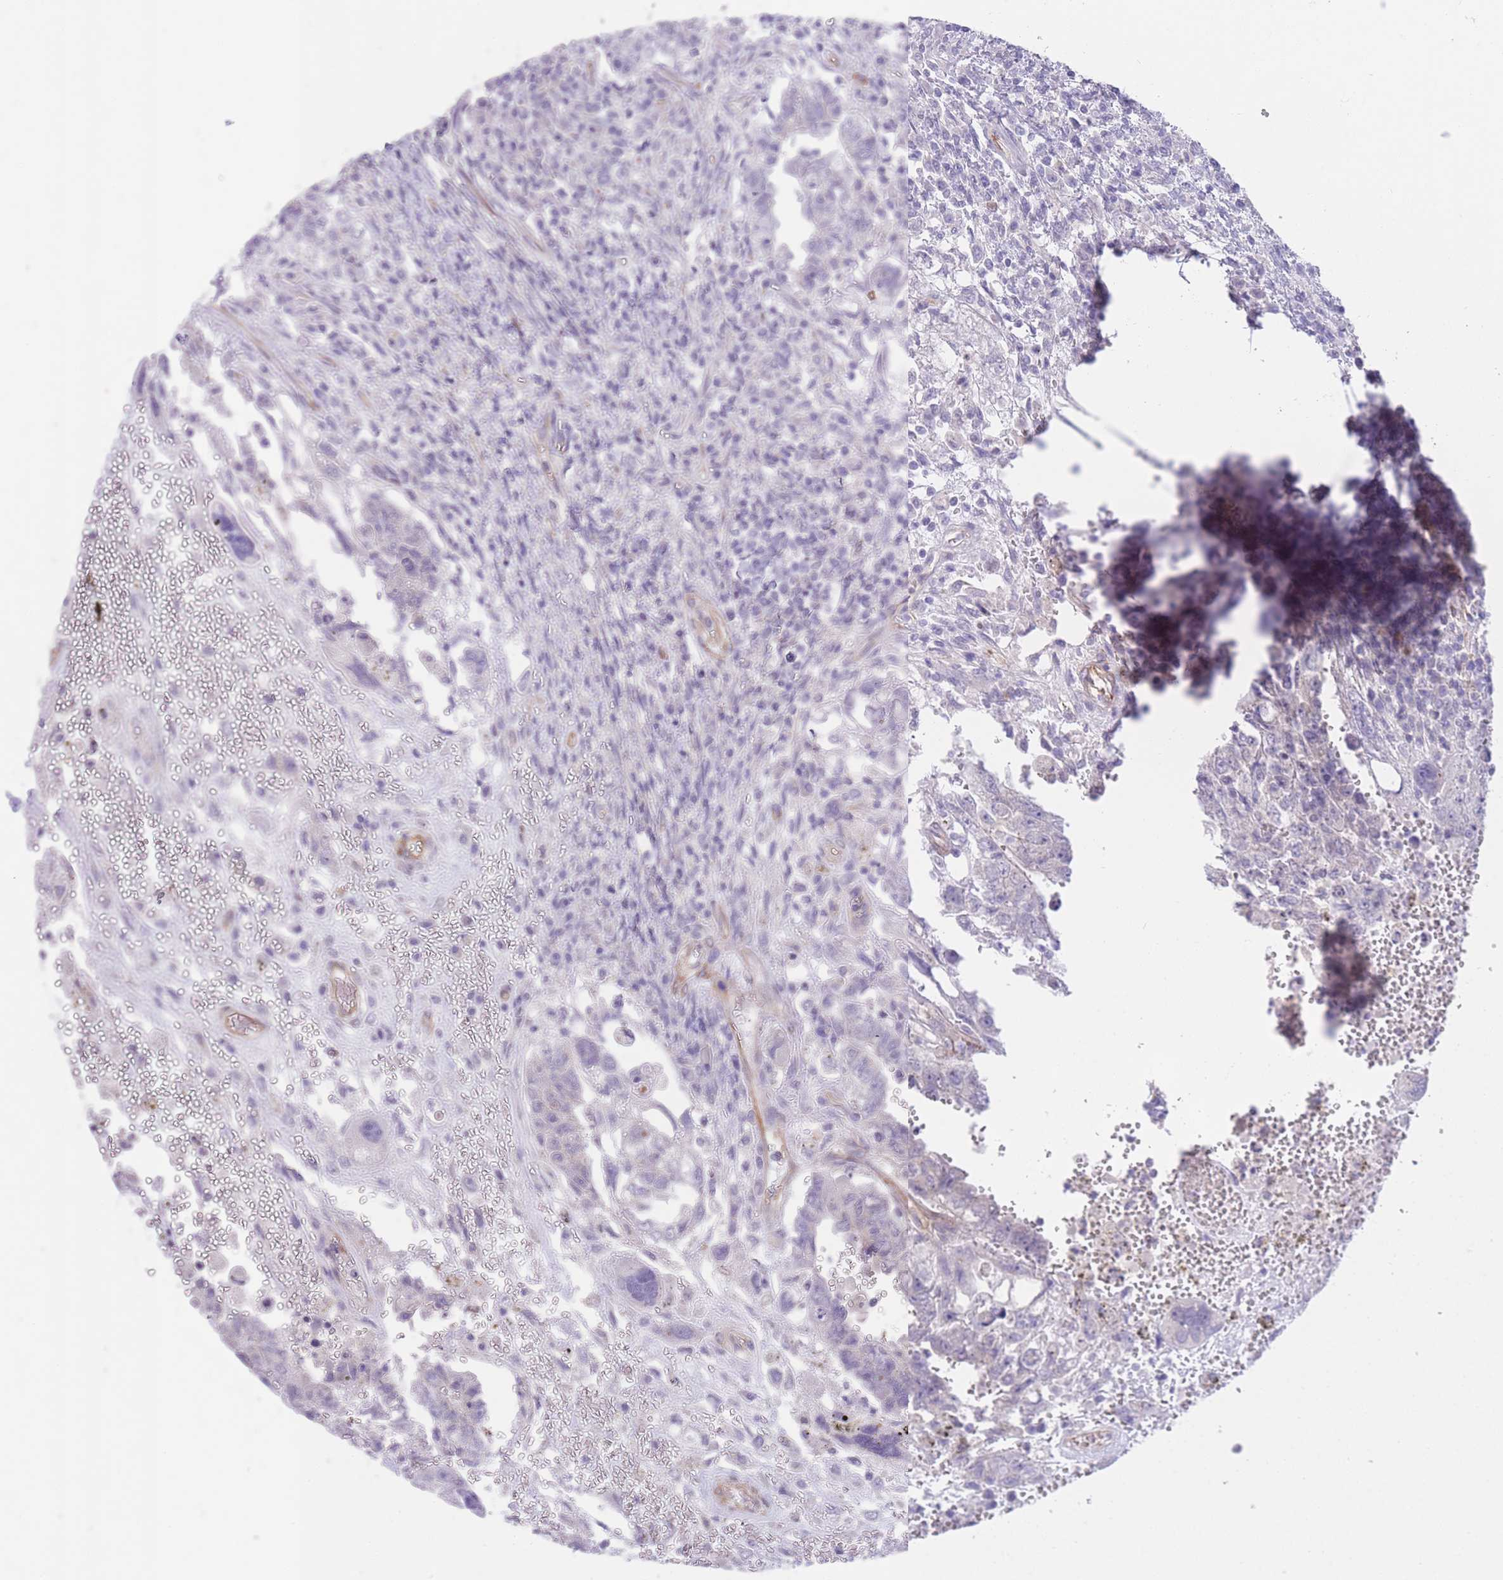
{"staining": {"intensity": "negative", "quantity": "none", "location": "none"}, "tissue": "testis cancer", "cell_type": "Tumor cells", "image_type": "cancer", "snomed": [{"axis": "morphology", "description": "Carcinoma, Embryonal, NOS"}, {"axis": "topography", "description": "Testis"}], "caption": "Immunohistochemistry (IHC) image of neoplastic tissue: testis embryonal carcinoma stained with DAB exhibits no significant protein expression in tumor cells.", "gene": "QTRT1", "patient": {"sex": "male", "age": 26}}